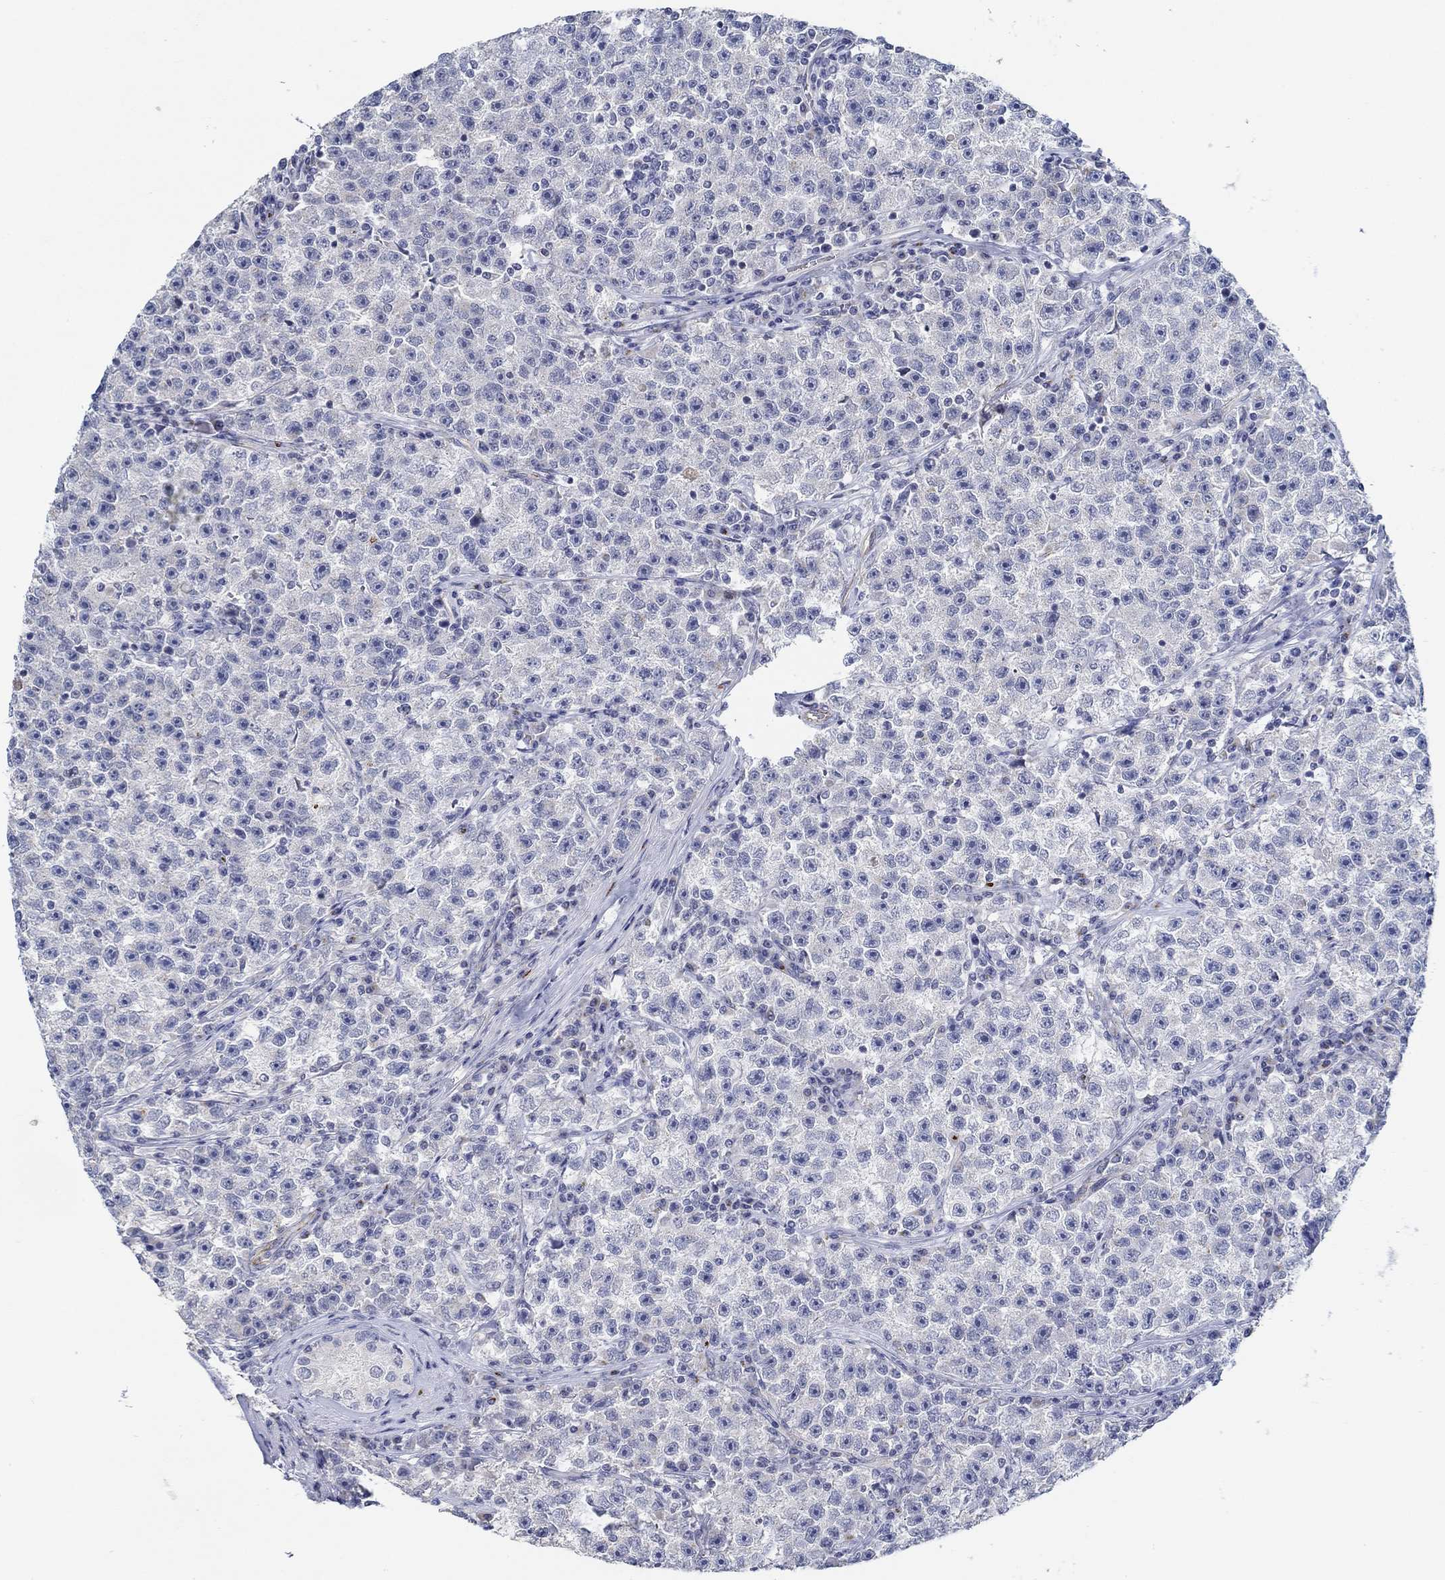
{"staining": {"intensity": "negative", "quantity": "none", "location": "none"}, "tissue": "testis cancer", "cell_type": "Tumor cells", "image_type": "cancer", "snomed": [{"axis": "morphology", "description": "Seminoma, NOS"}, {"axis": "topography", "description": "Testis"}], "caption": "Testis cancer stained for a protein using IHC demonstrates no positivity tumor cells.", "gene": "GJA5", "patient": {"sex": "male", "age": 22}}